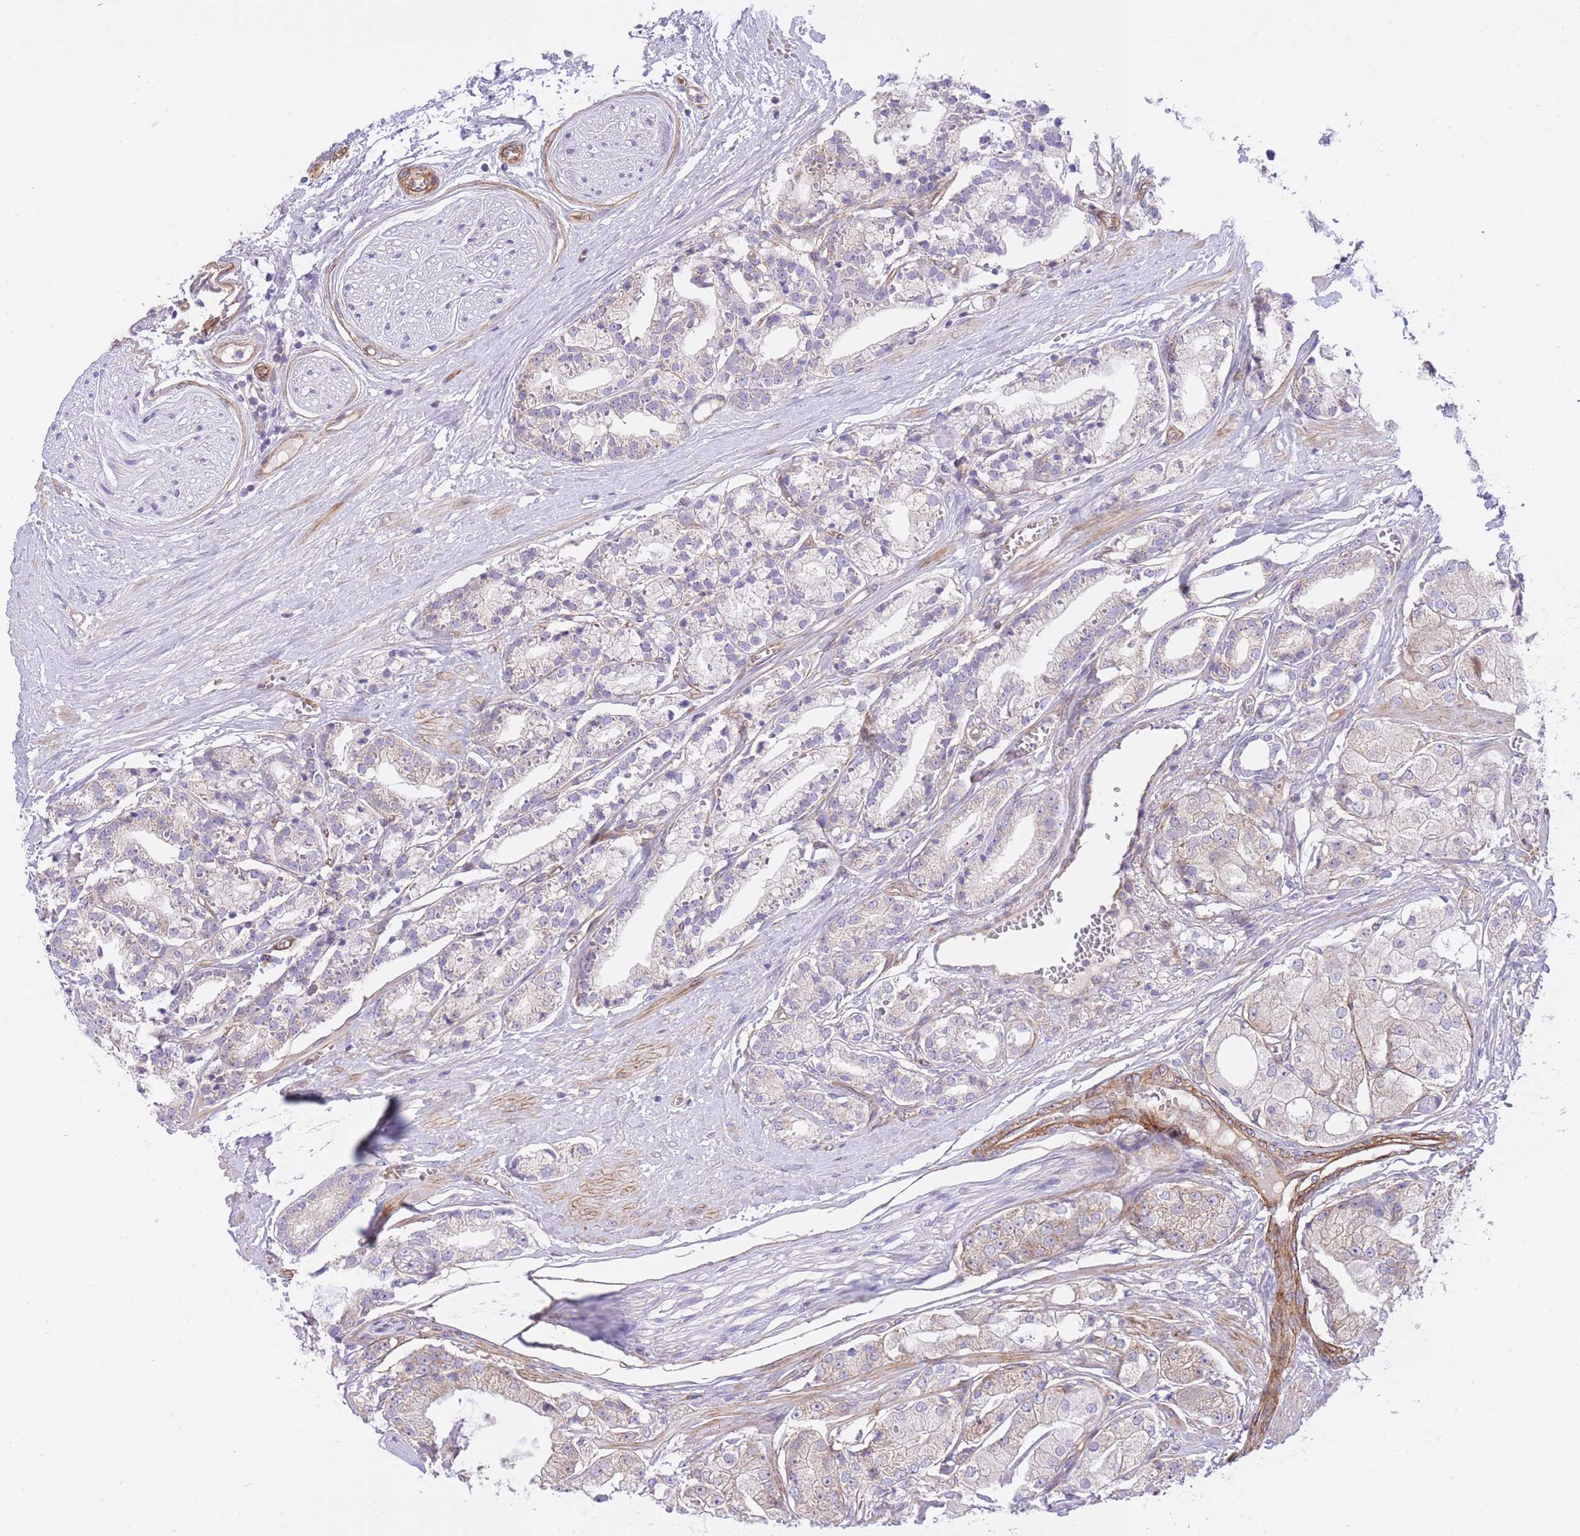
{"staining": {"intensity": "weak", "quantity": "25%-75%", "location": "cytoplasmic/membranous"}, "tissue": "prostate cancer", "cell_type": "Tumor cells", "image_type": "cancer", "snomed": [{"axis": "morphology", "description": "Adenocarcinoma, High grade"}, {"axis": "topography", "description": "Prostate"}], "caption": "Human prostate high-grade adenocarcinoma stained with a brown dye shows weak cytoplasmic/membranous positive expression in about 25%-75% of tumor cells.", "gene": "CHAC1", "patient": {"sex": "male", "age": 71}}